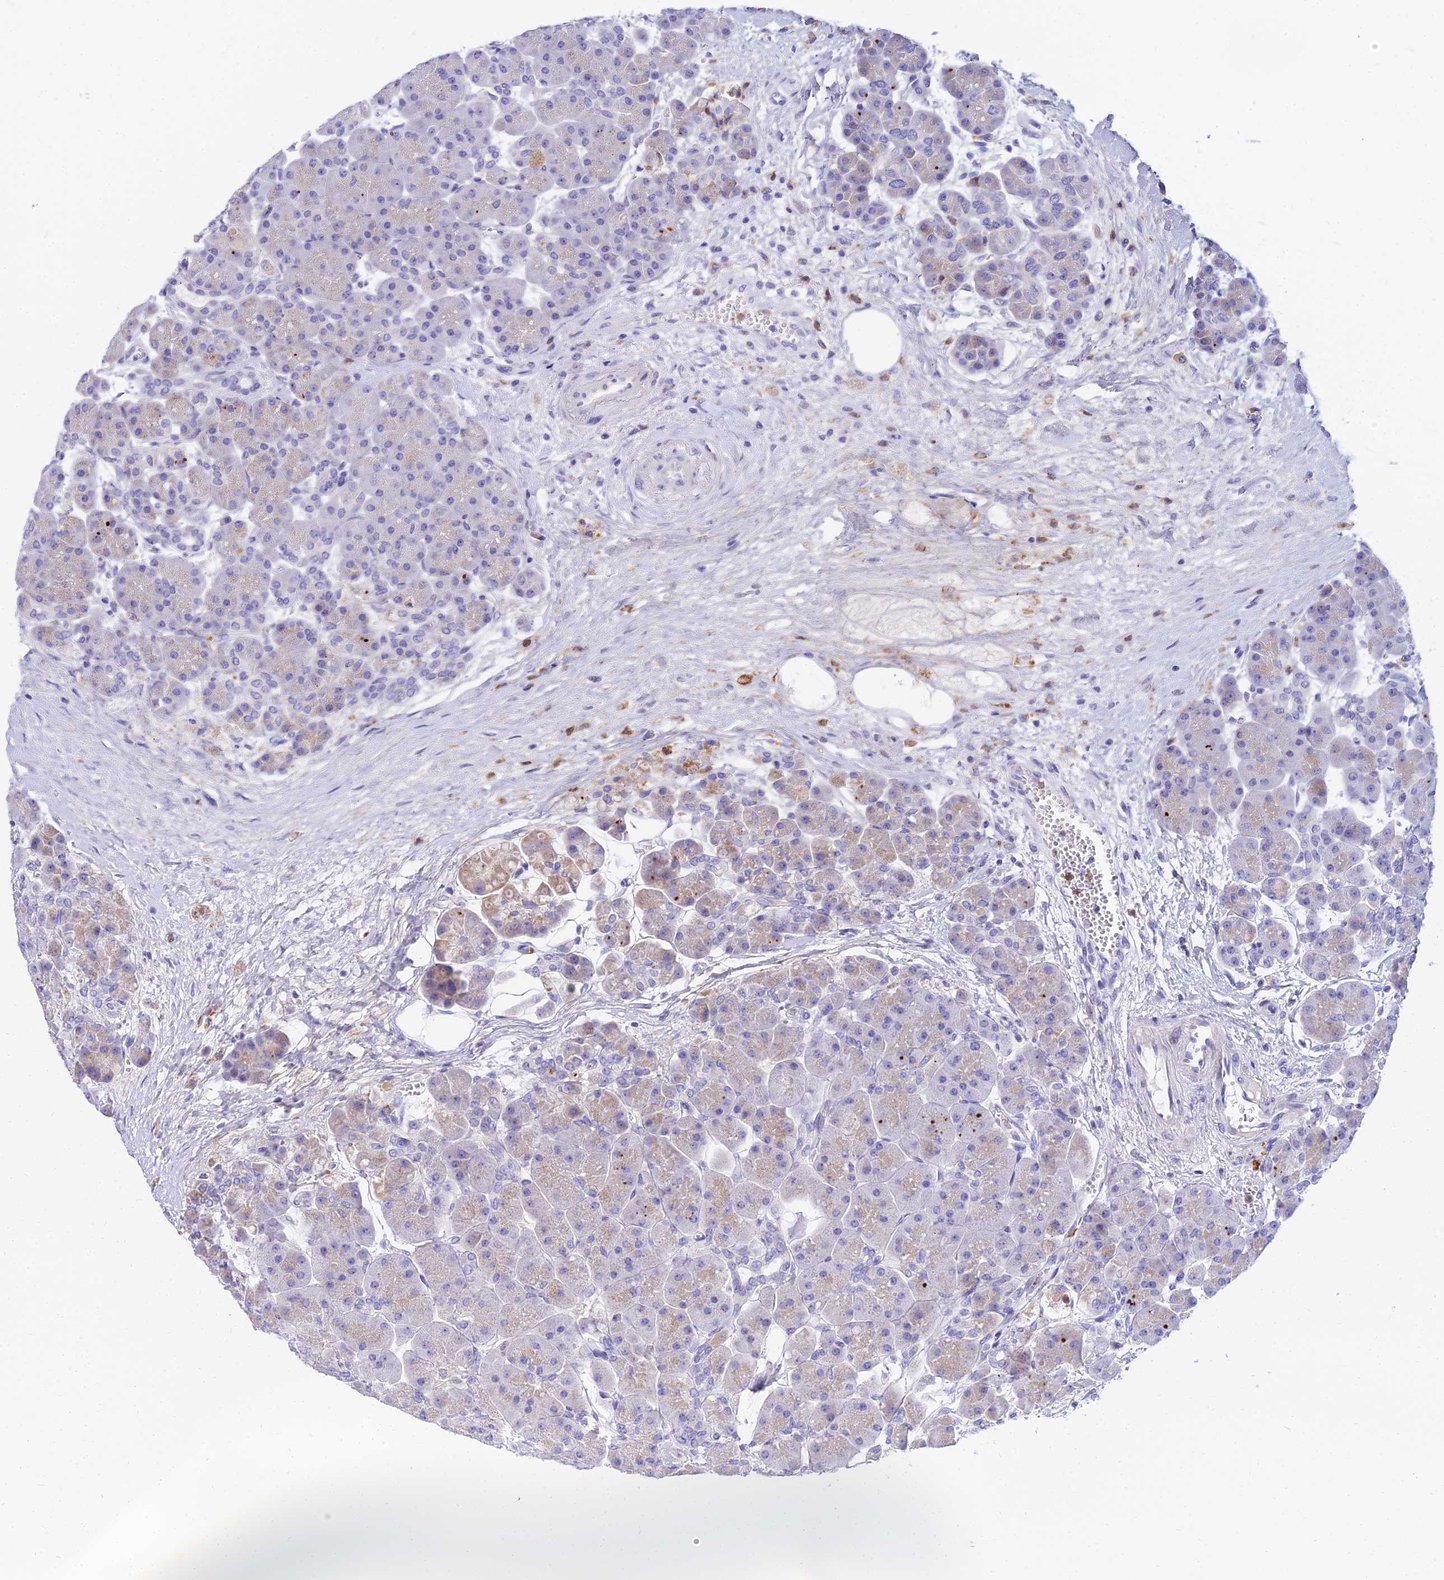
{"staining": {"intensity": "moderate", "quantity": "<25%", "location": "cytoplasmic/membranous"}, "tissue": "pancreas", "cell_type": "Exocrine glandular cells", "image_type": "normal", "snomed": [{"axis": "morphology", "description": "Normal tissue, NOS"}, {"axis": "topography", "description": "Pancreas"}], "caption": "Pancreas stained for a protein (brown) demonstrates moderate cytoplasmic/membranous positive positivity in approximately <25% of exocrine glandular cells.", "gene": "VWC2L", "patient": {"sex": "male", "age": 66}}